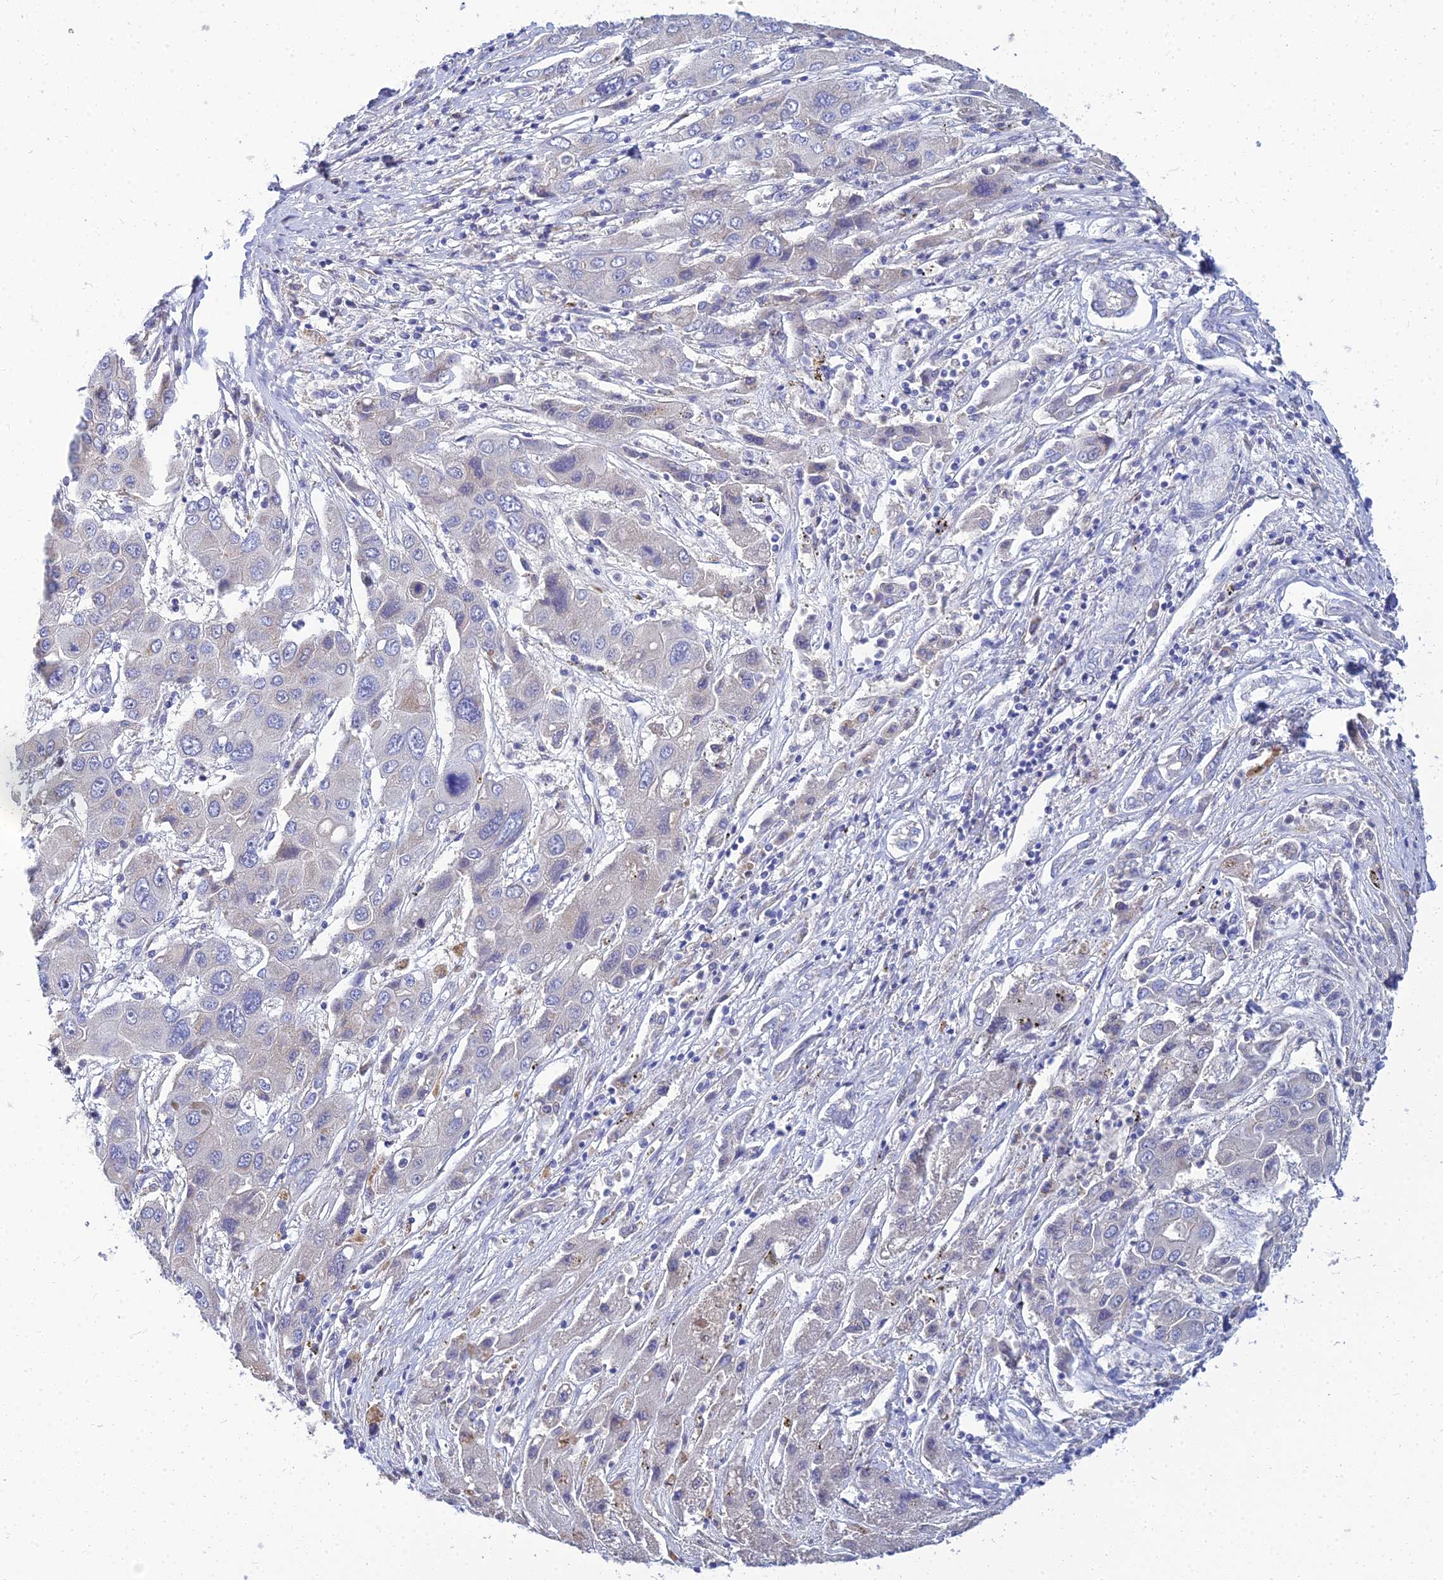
{"staining": {"intensity": "negative", "quantity": "none", "location": "none"}, "tissue": "liver cancer", "cell_type": "Tumor cells", "image_type": "cancer", "snomed": [{"axis": "morphology", "description": "Cholangiocarcinoma"}, {"axis": "topography", "description": "Liver"}], "caption": "High magnification brightfield microscopy of liver cancer stained with DAB (brown) and counterstained with hematoxylin (blue): tumor cells show no significant expression.", "gene": "NPY", "patient": {"sex": "male", "age": 67}}